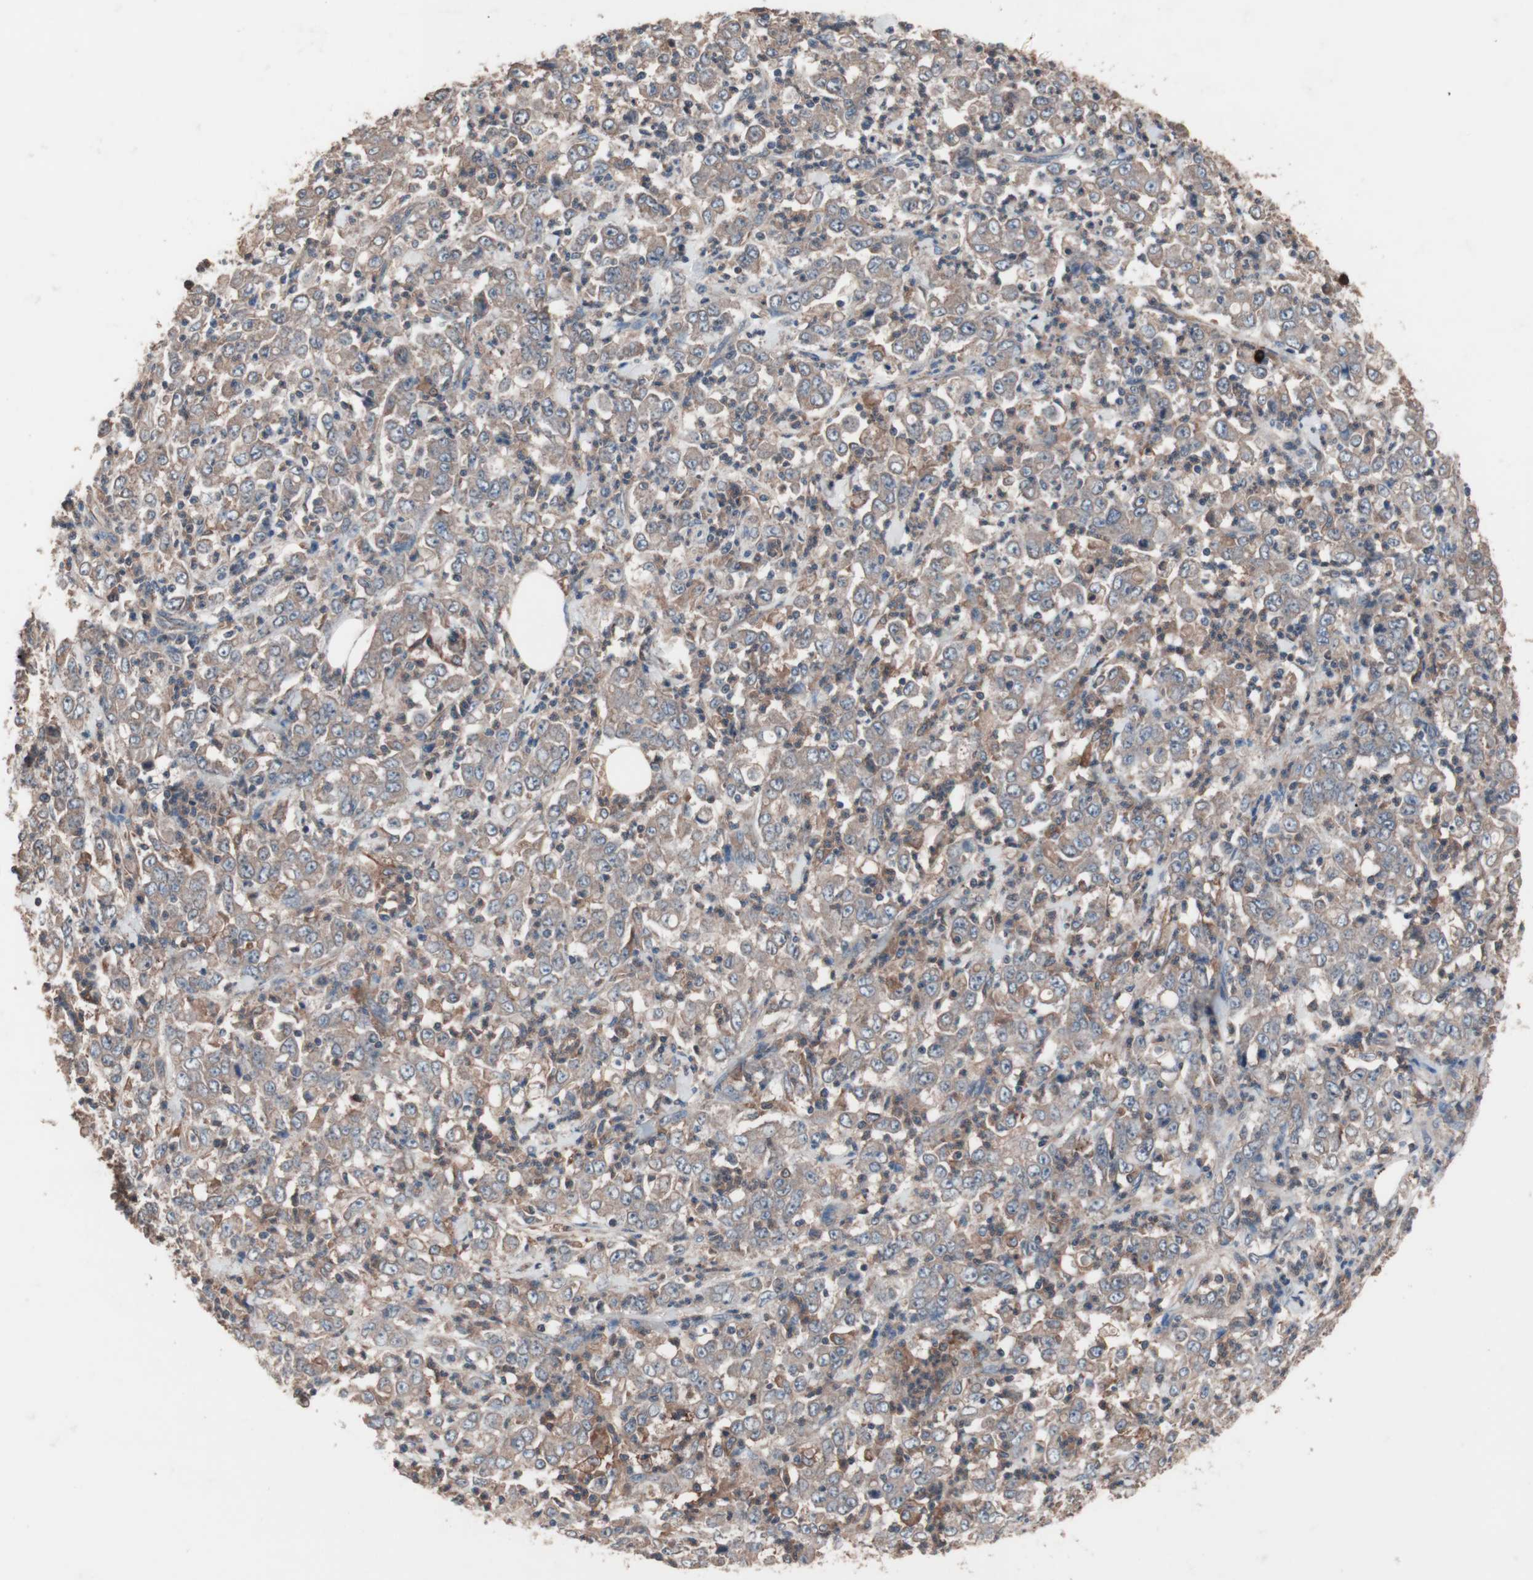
{"staining": {"intensity": "weak", "quantity": "25%-75%", "location": "cytoplasmic/membranous"}, "tissue": "stomach cancer", "cell_type": "Tumor cells", "image_type": "cancer", "snomed": [{"axis": "morphology", "description": "Adenocarcinoma, NOS"}, {"axis": "topography", "description": "Stomach, lower"}], "caption": "A micrograph of stomach adenocarcinoma stained for a protein reveals weak cytoplasmic/membranous brown staining in tumor cells.", "gene": "ATG7", "patient": {"sex": "female", "age": 71}}